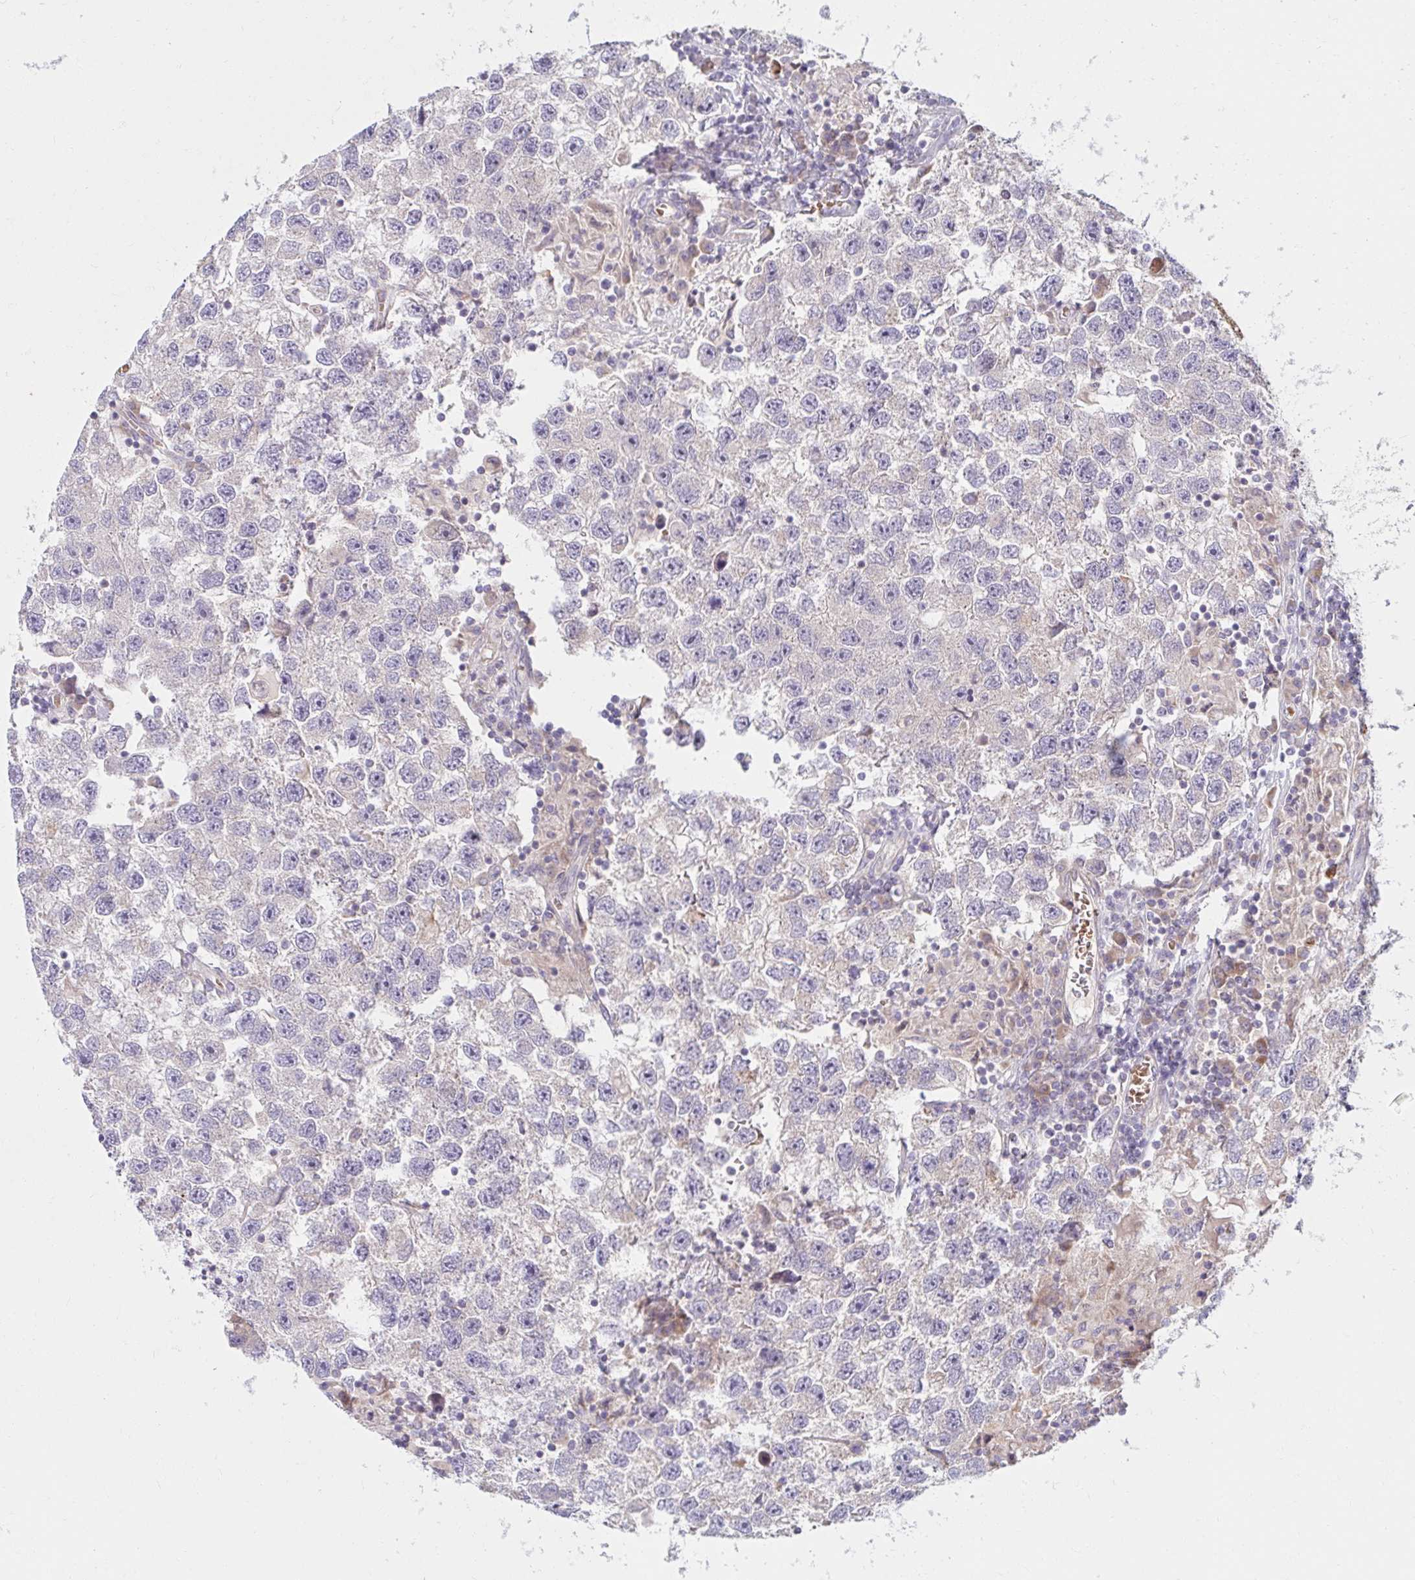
{"staining": {"intensity": "negative", "quantity": "none", "location": "none"}, "tissue": "testis cancer", "cell_type": "Tumor cells", "image_type": "cancer", "snomed": [{"axis": "morphology", "description": "Seminoma, NOS"}, {"axis": "topography", "description": "Testis"}], "caption": "High power microscopy histopathology image of an IHC image of seminoma (testis), revealing no significant staining in tumor cells. (Brightfield microscopy of DAB immunohistochemistry at high magnification).", "gene": "SKP2", "patient": {"sex": "male", "age": 26}}